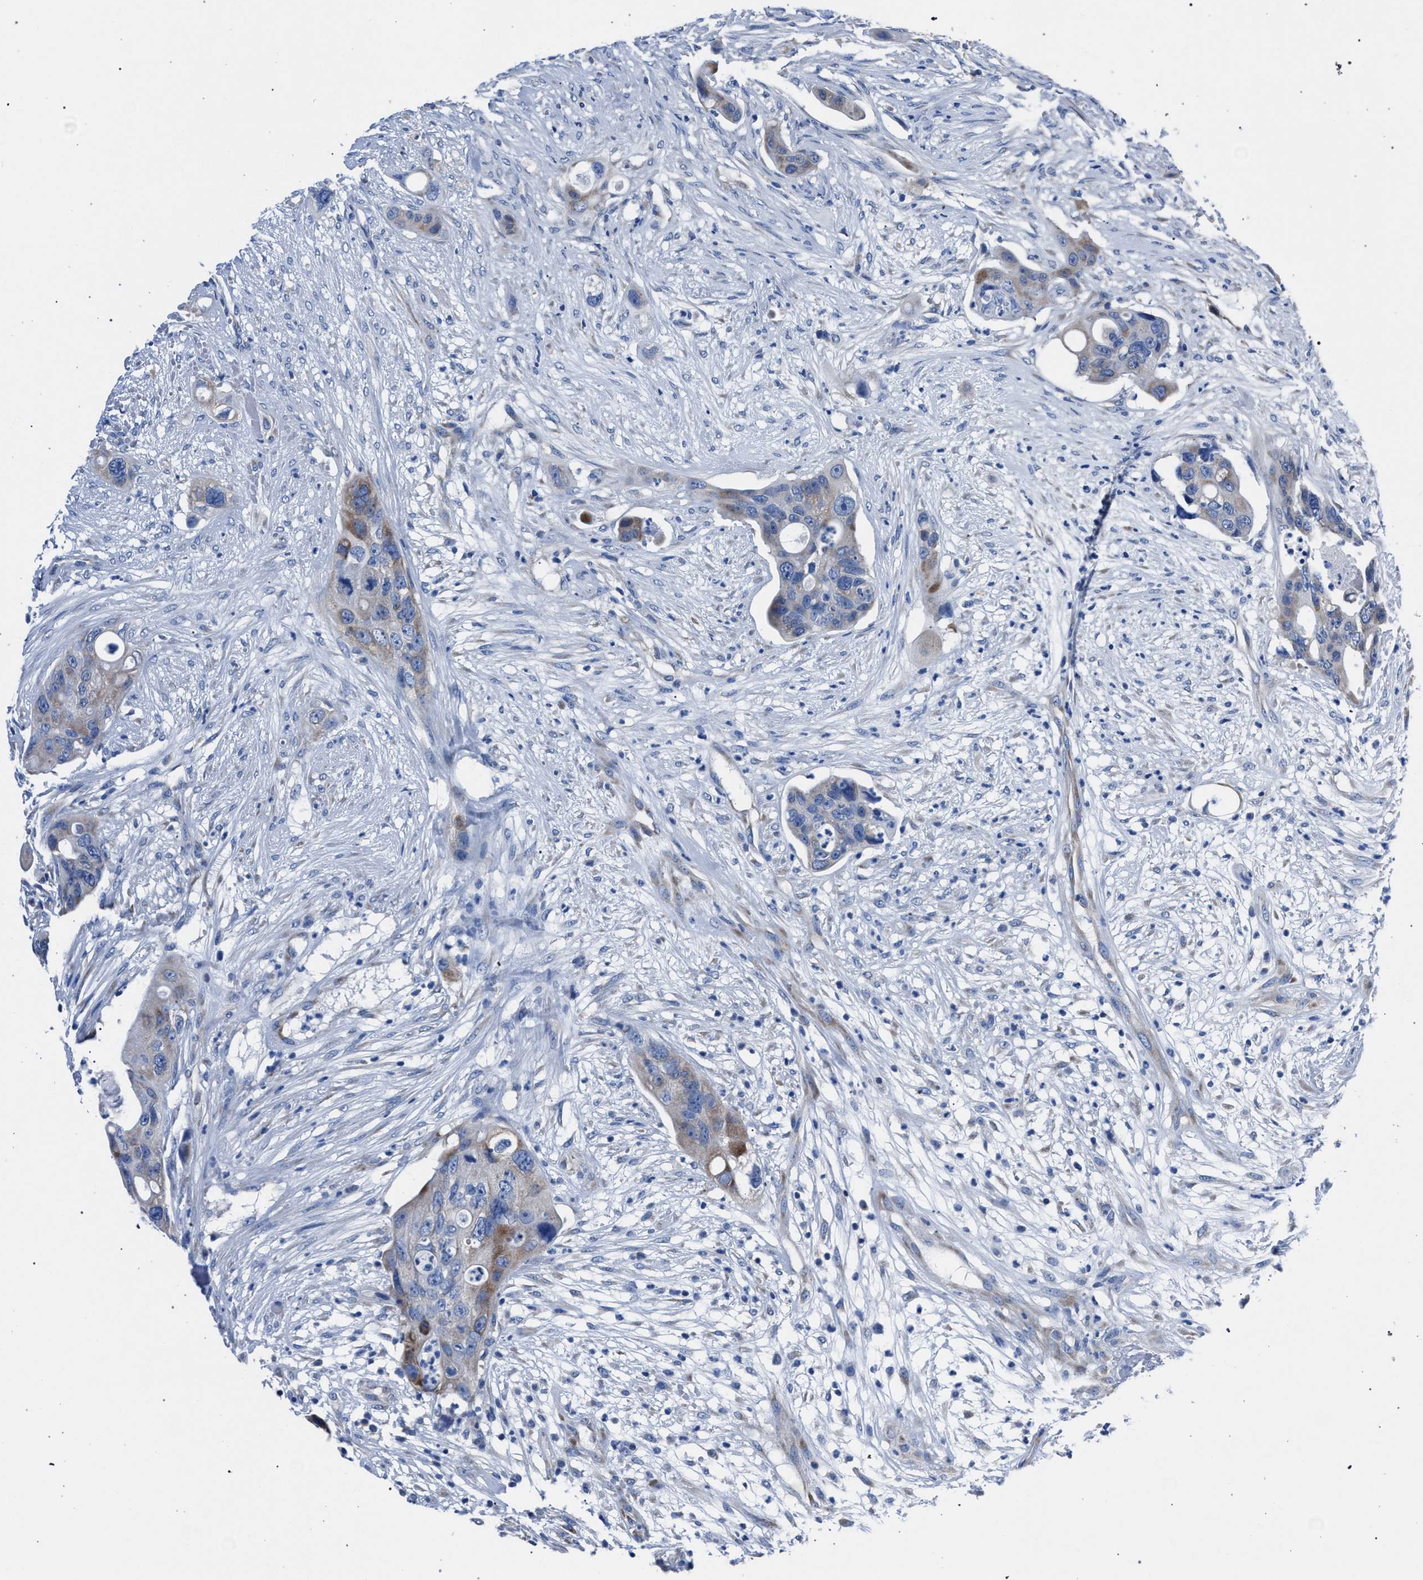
{"staining": {"intensity": "moderate", "quantity": "<25%", "location": "cytoplasmic/membranous"}, "tissue": "colorectal cancer", "cell_type": "Tumor cells", "image_type": "cancer", "snomed": [{"axis": "morphology", "description": "Adenocarcinoma, NOS"}, {"axis": "topography", "description": "Colon"}], "caption": "Immunohistochemical staining of human colorectal adenocarcinoma shows low levels of moderate cytoplasmic/membranous expression in about <25% of tumor cells.", "gene": "CRYZ", "patient": {"sex": "female", "age": 57}}